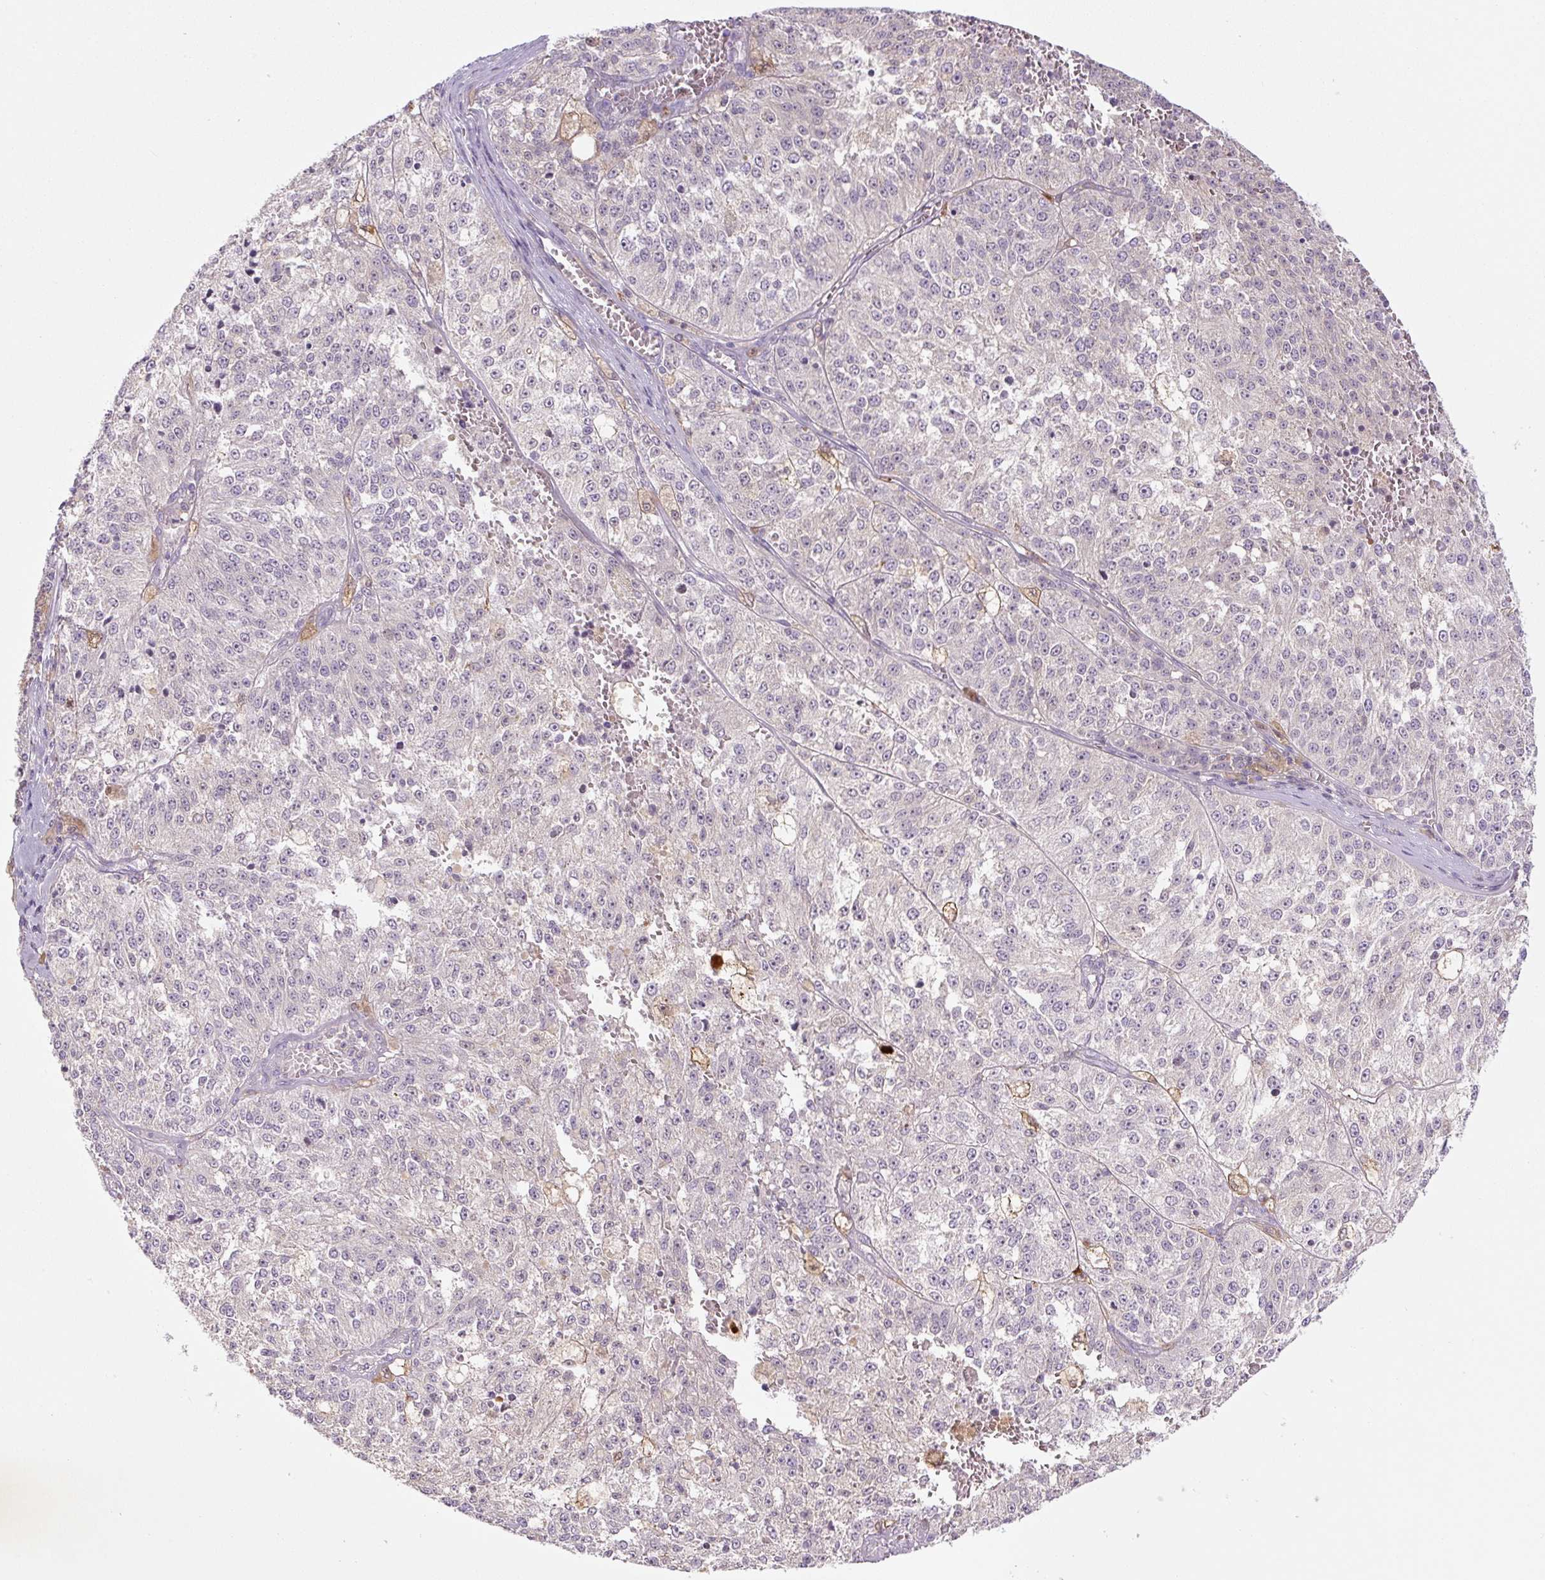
{"staining": {"intensity": "negative", "quantity": "none", "location": "none"}, "tissue": "melanoma", "cell_type": "Tumor cells", "image_type": "cancer", "snomed": [{"axis": "morphology", "description": "Malignant melanoma, NOS"}, {"axis": "topography", "description": "Skin"}], "caption": "Histopathology image shows no significant protein expression in tumor cells of melanoma. (DAB (3,3'-diaminobenzidine) IHC, high magnification).", "gene": "SPSB2", "patient": {"sex": "female", "age": 64}}